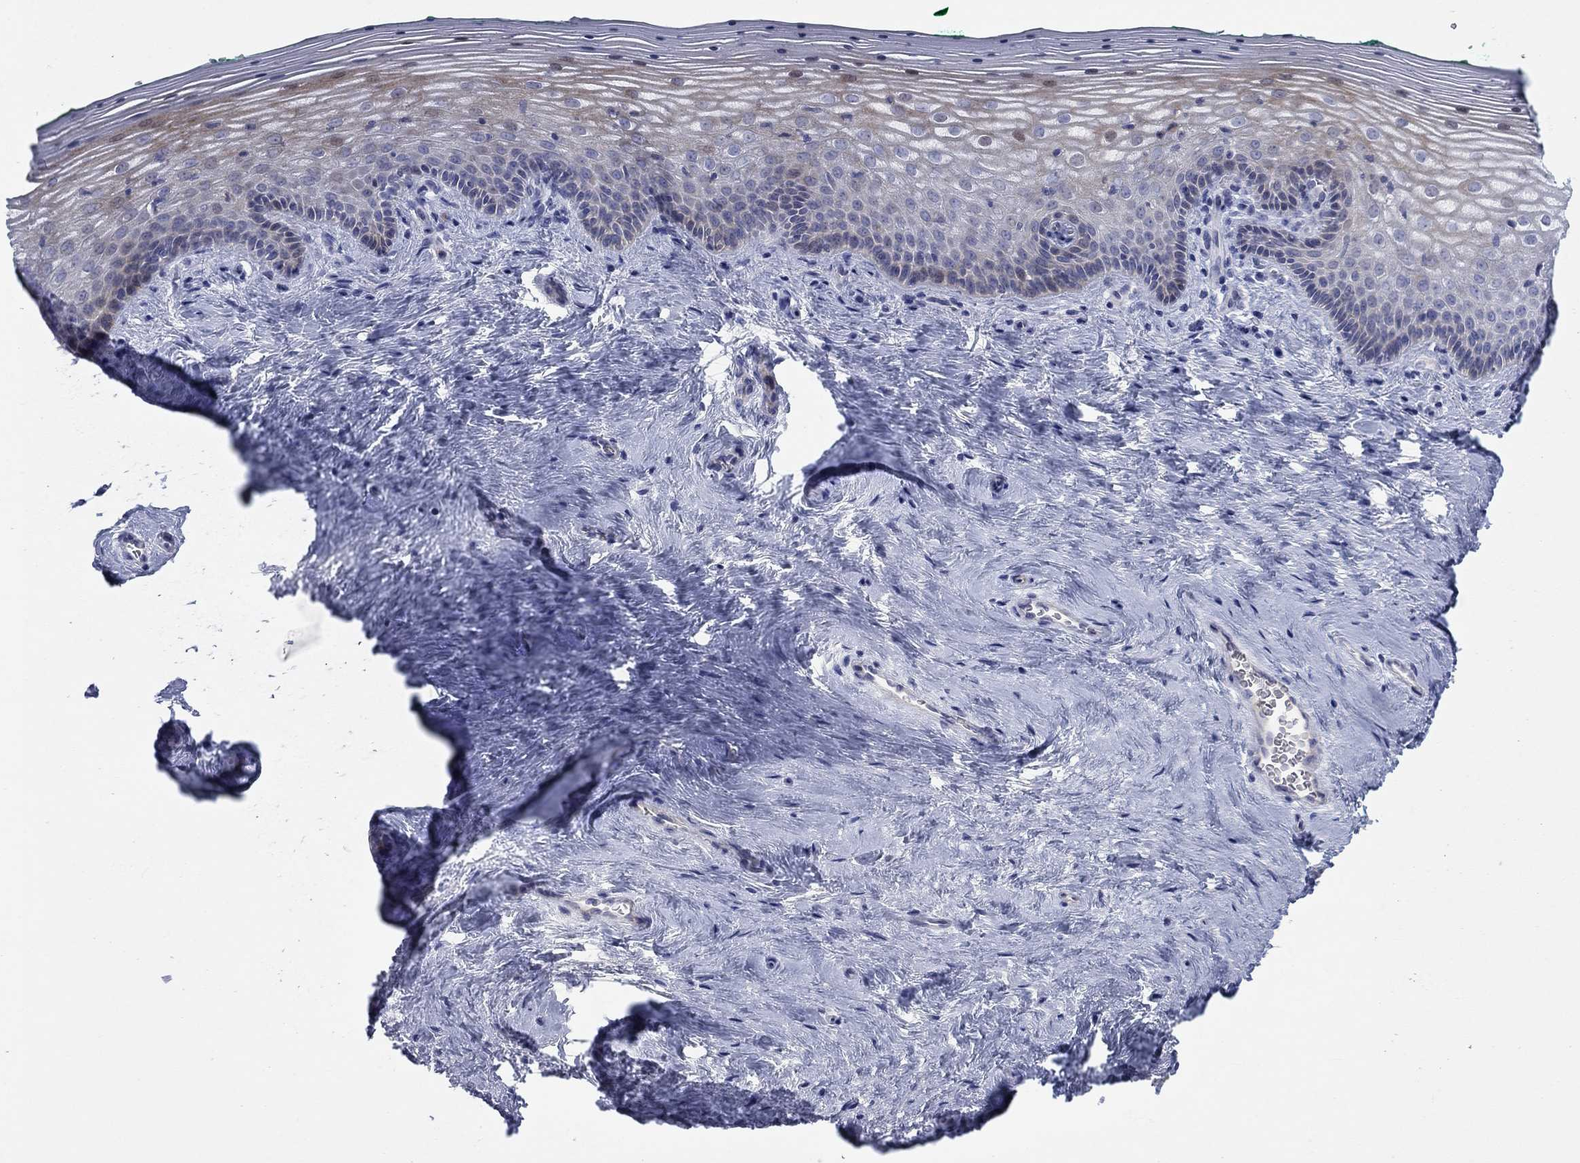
{"staining": {"intensity": "moderate", "quantity": "<25%", "location": "cytoplasmic/membranous"}, "tissue": "vagina", "cell_type": "Squamous epithelial cells", "image_type": "normal", "snomed": [{"axis": "morphology", "description": "Normal tissue, NOS"}, {"axis": "topography", "description": "Vagina"}], "caption": "Vagina stained for a protein (brown) exhibits moderate cytoplasmic/membranous positive expression in approximately <25% of squamous epithelial cells.", "gene": "TMEM249", "patient": {"sex": "female", "age": 45}}